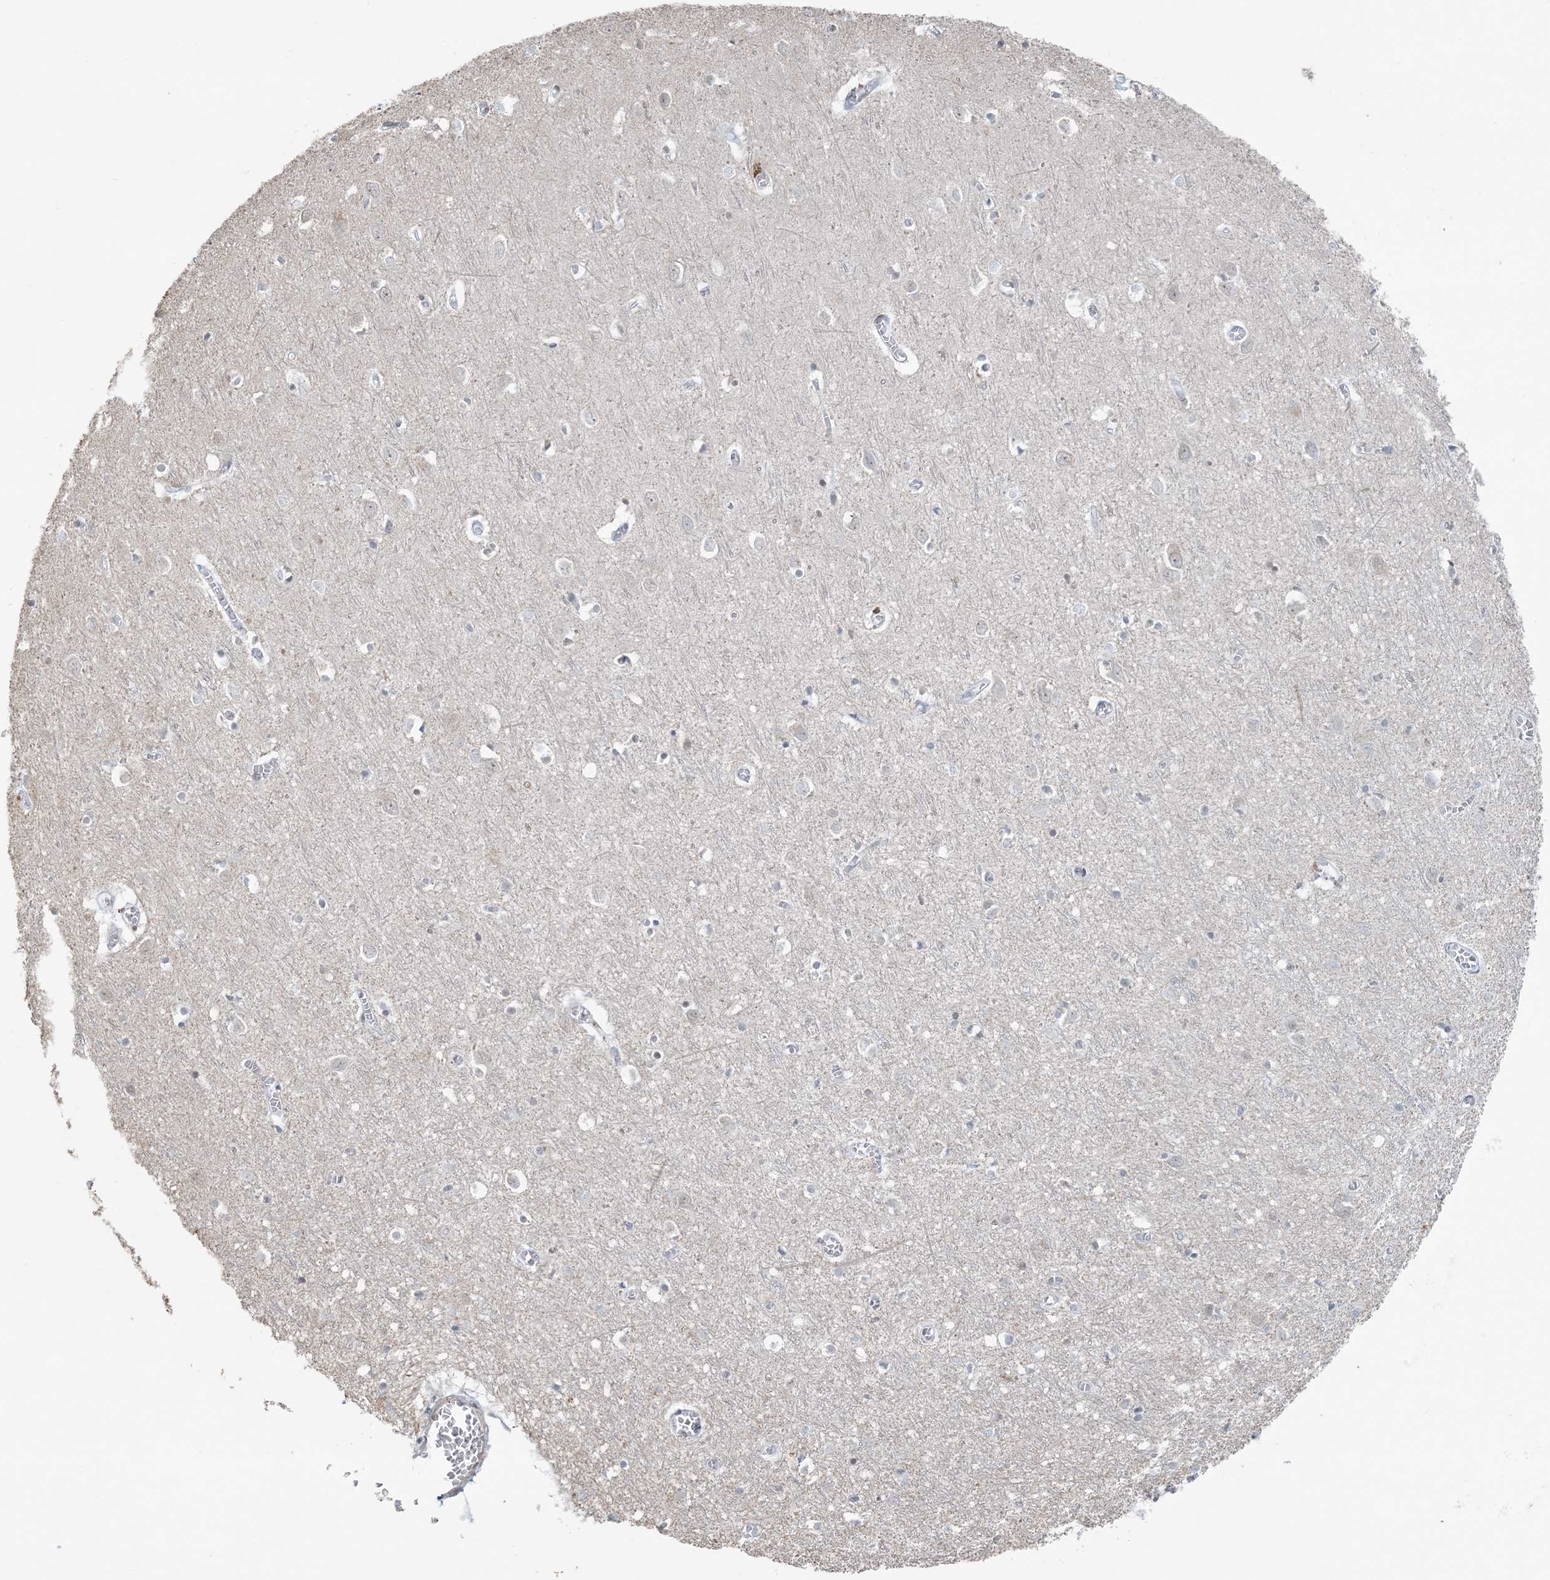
{"staining": {"intensity": "negative", "quantity": "none", "location": "none"}, "tissue": "cerebral cortex", "cell_type": "Endothelial cells", "image_type": "normal", "snomed": [{"axis": "morphology", "description": "Normal tissue, NOS"}, {"axis": "topography", "description": "Cerebral cortex"}], "caption": "This image is of normal cerebral cortex stained with immunohistochemistry to label a protein in brown with the nuclei are counter-stained blue. There is no staining in endothelial cells.", "gene": "ZNF787", "patient": {"sex": "female", "age": 64}}